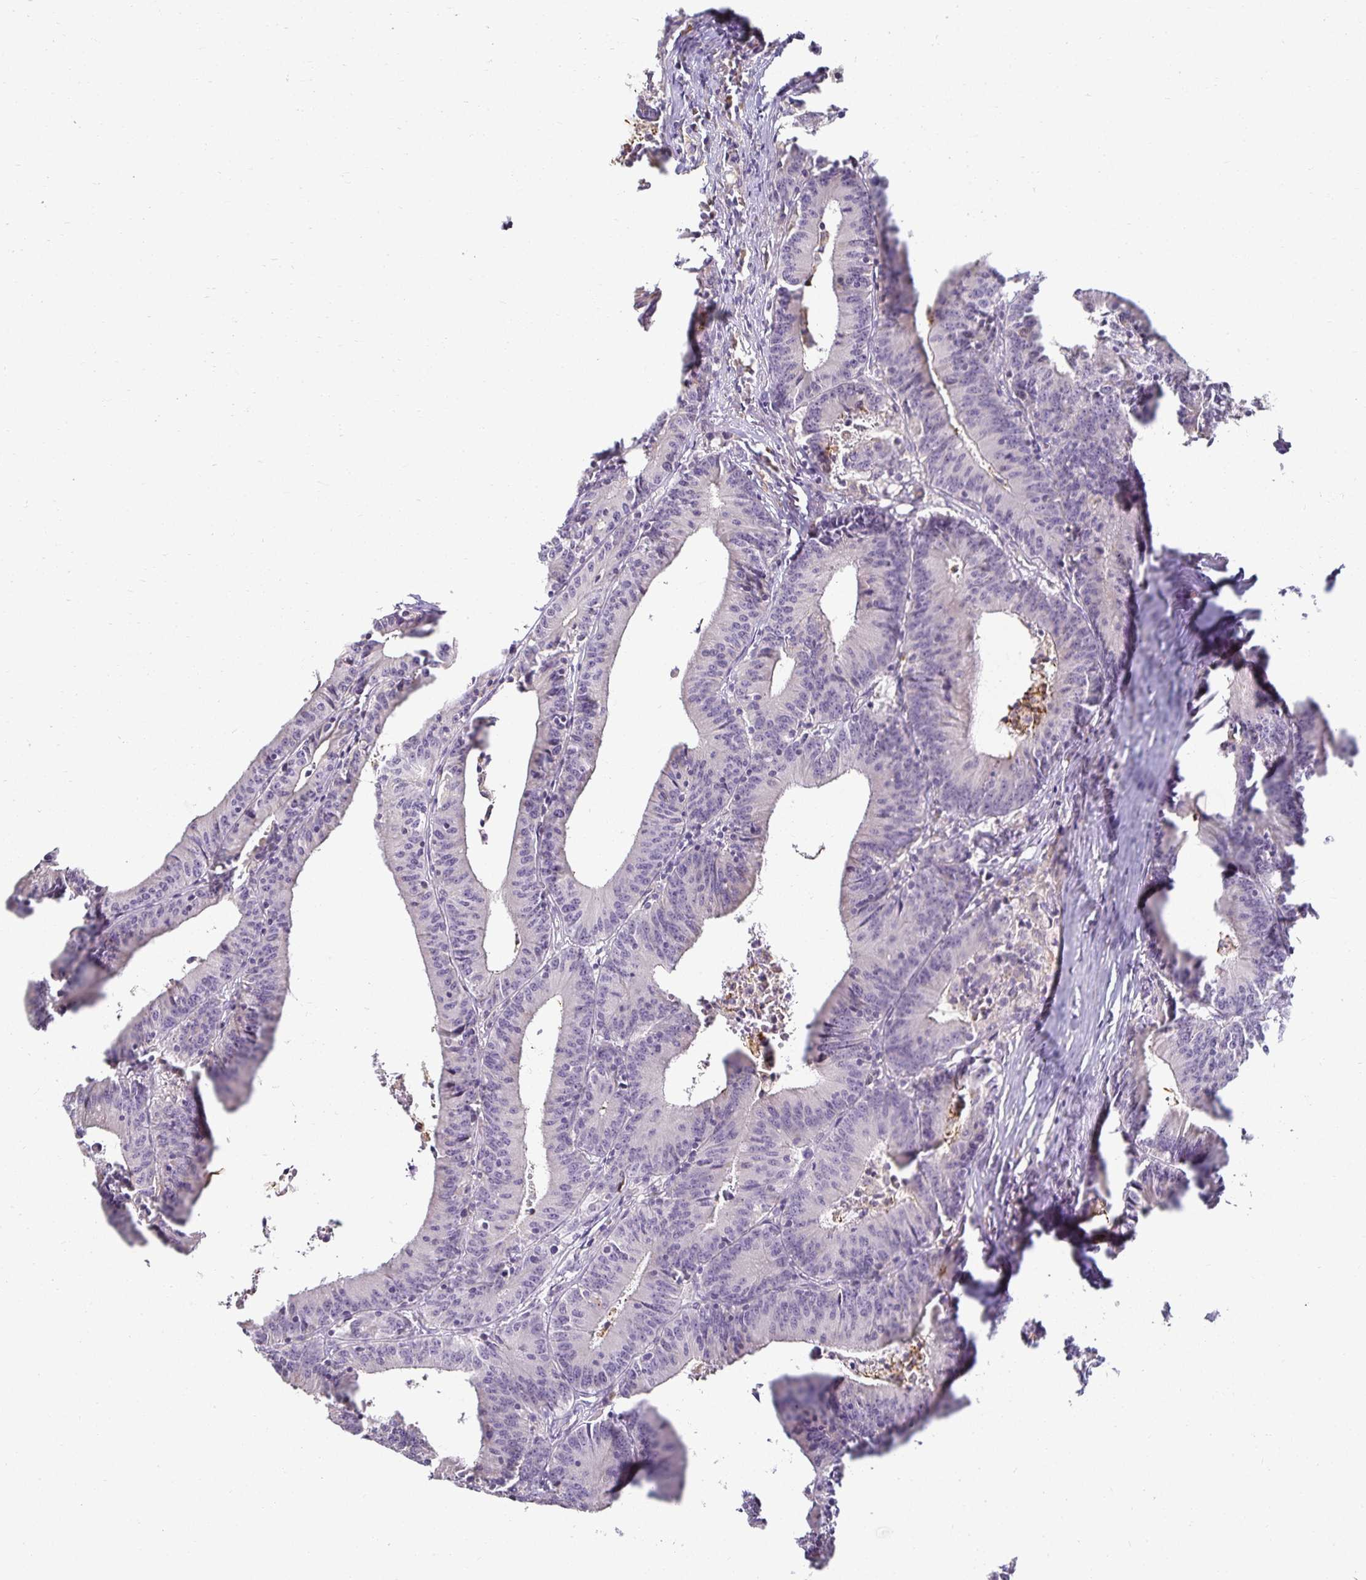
{"staining": {"intensity": "negative", "quantity": "none", "location": "none"}, "tissue": "colorectal cancer", "cell_type": "Tumor cells", "image_type": "cancer", "snomed": [{"axis": "morphology", "description": "Adenocarcinoma, NOS"}, {"axis": "topography", "description": "Colon"}], "caption": "DAB immunohistochemical staining of colorectal cancer reveals no significant positivity in tumor cells.", "gene": "GP2", "patient": {"sex": "female", "age": 78}}